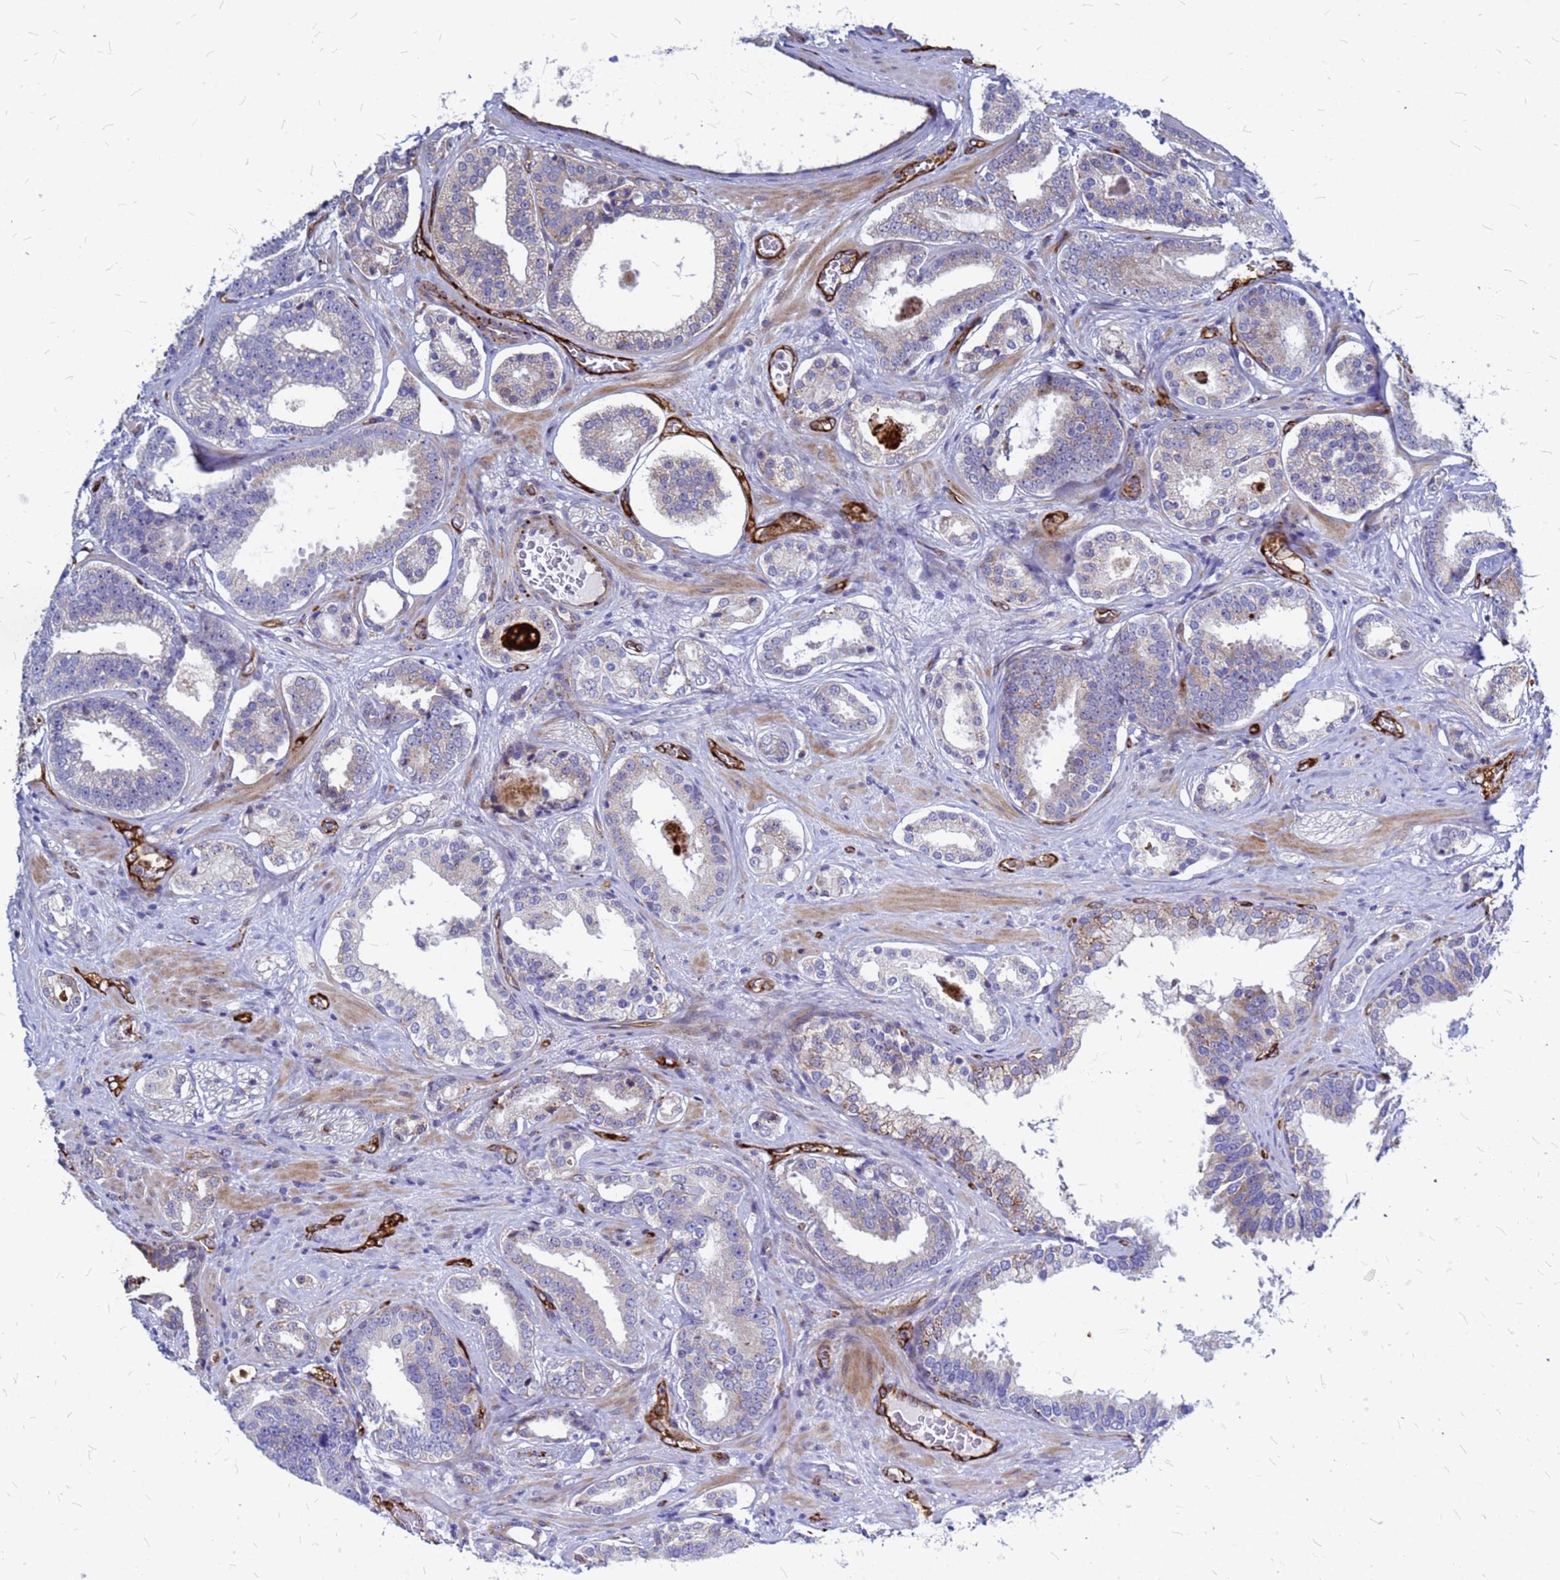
{"staining": {"intensity": "negative", "quantity": "none", "location": "none"}, "tissue": "prostate cancer", "cell_type": "Tumor cells", "image_type": "cancer", "snomed": [{"axis": "morphology", "description": "Adenocarcinoma, High grade"}, {"axis": "topography", "description": "Prostate"}], "caption": "DAB (3,3'-diaminobenzidine) immunohistochemical staining of prostate adenocarcinoma (high-grade) exhibits no significant positivity in tumor cells.", "gene": "NOSTRIN", "patient": {"sex": "male", "age": 60}}